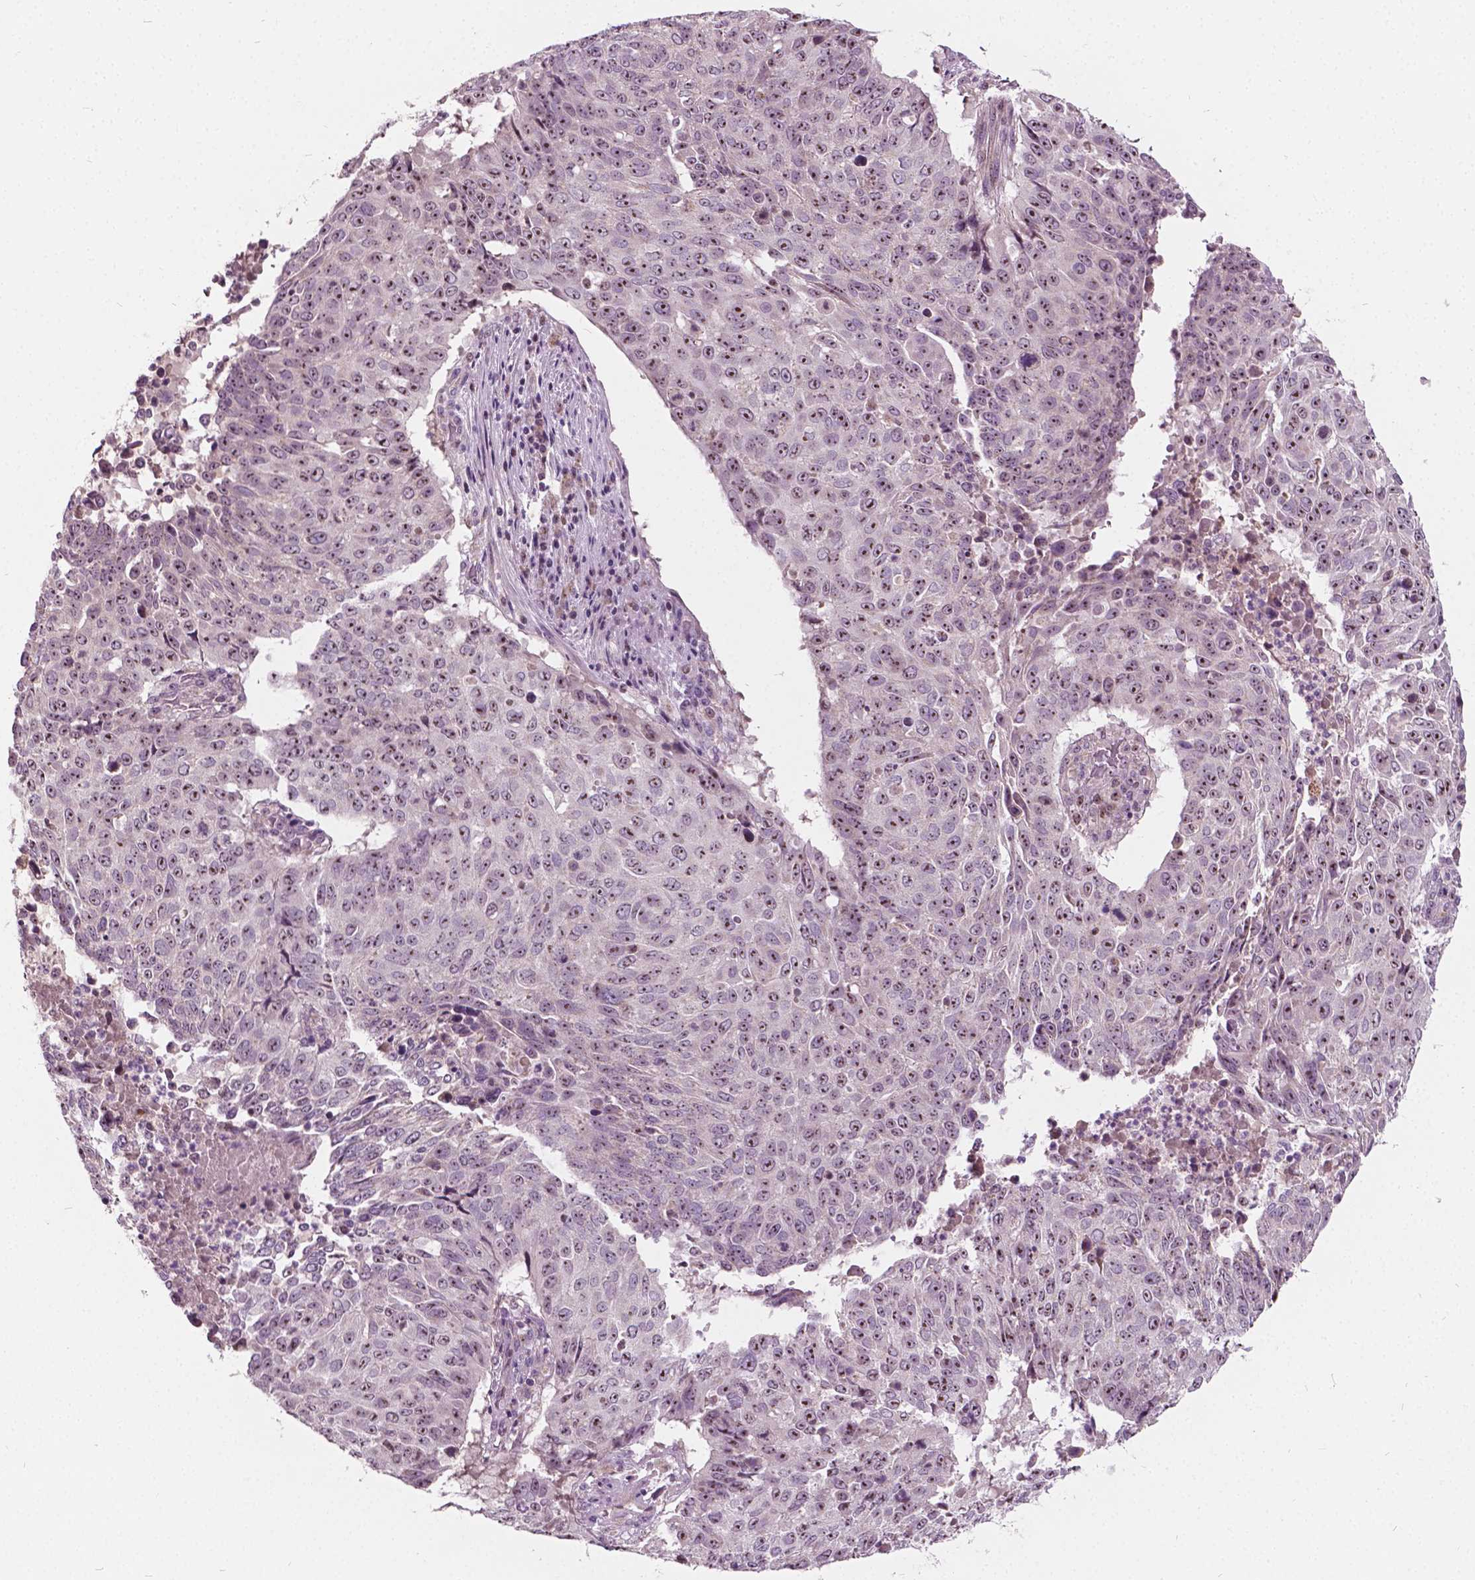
{"staining": {"intensity": "moderate", "quantity": ">75%", "location": "nuclear"}, "tissue": "lung cancer", "cell_type": "Tumor cells", "image_type": "cancer", "snomed": [{"axis": "morphology", "description": "Normal tissue, NOS"}, {"axis": "morphology", "description": "Squamous cell carcinoma, NOS"}, {"axis": "topography", "description": "Bronchus"}, {"axis": "topography", "description": "Lung"}], "caption": "Moderate nuclear protein expression is identified in approximately >75% of tumor cells in squamous cell carcinoma (lung).", "gene": "ODF3L2", "patient": {"sex": "male", "age": 64}}